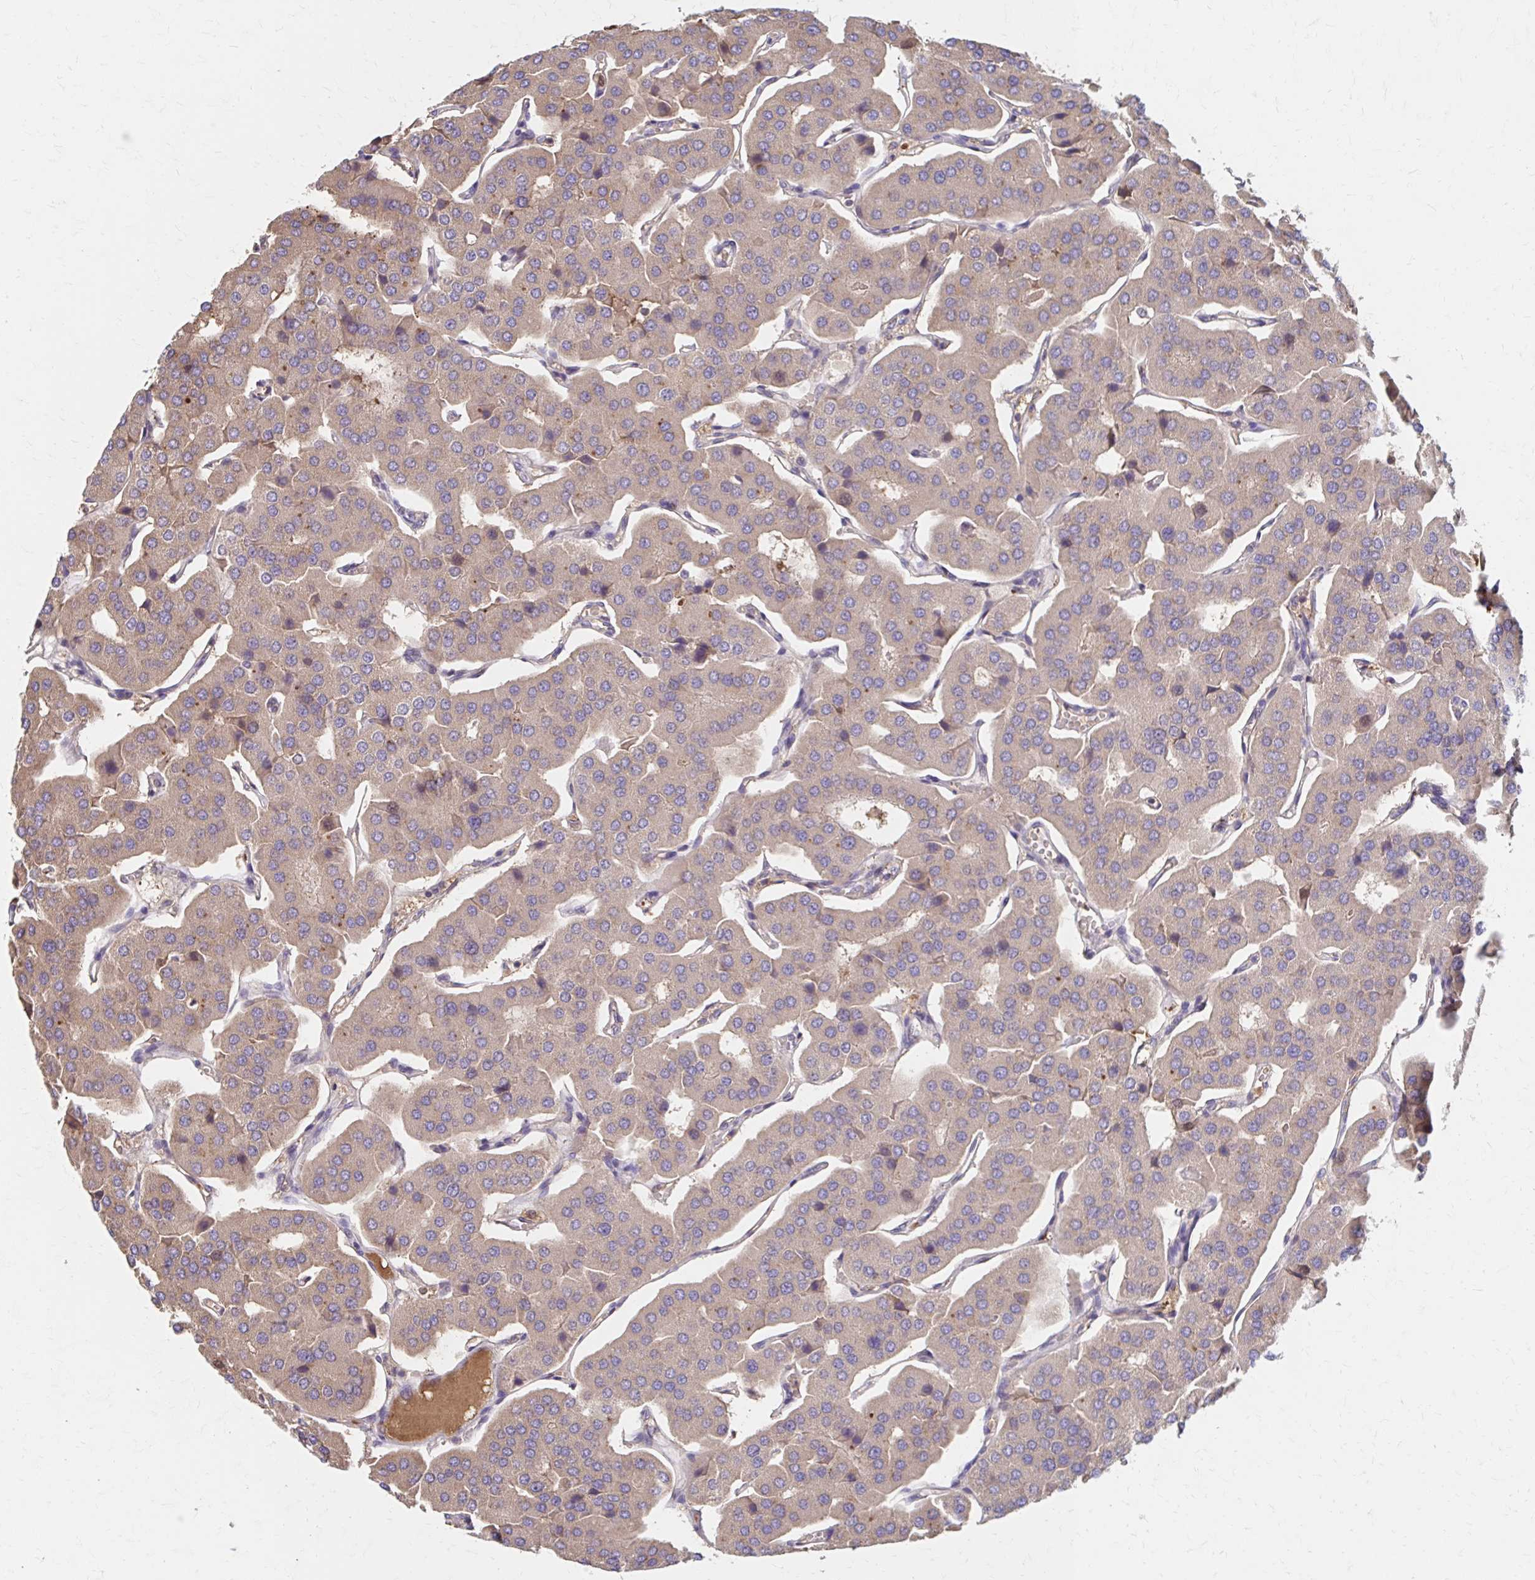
{"staining": {"intensity": "weak", "quantity": ">75%", "location": "cytoplasmic/membranous"}, "tissue": "parathyroid gland", "cell_type": "Glandular cells", "image_type": "normal", "snomed": [{"axis": "morphology", "description": "Normal tissue, NOS"}, {"axis": "morphology", "description": "Adenoma, NOS"}, {"axis": "topography", "description": "Parathyroid gland"}], "caption": "Immunohistochemical staining of unremarkable human parathyroid gland displays weak cytoplasmic/membranous protein staining in approximately >75% of glandular cells.", "gene": "HMGCS2", "patient": {"sex": "female", "age": 86}}